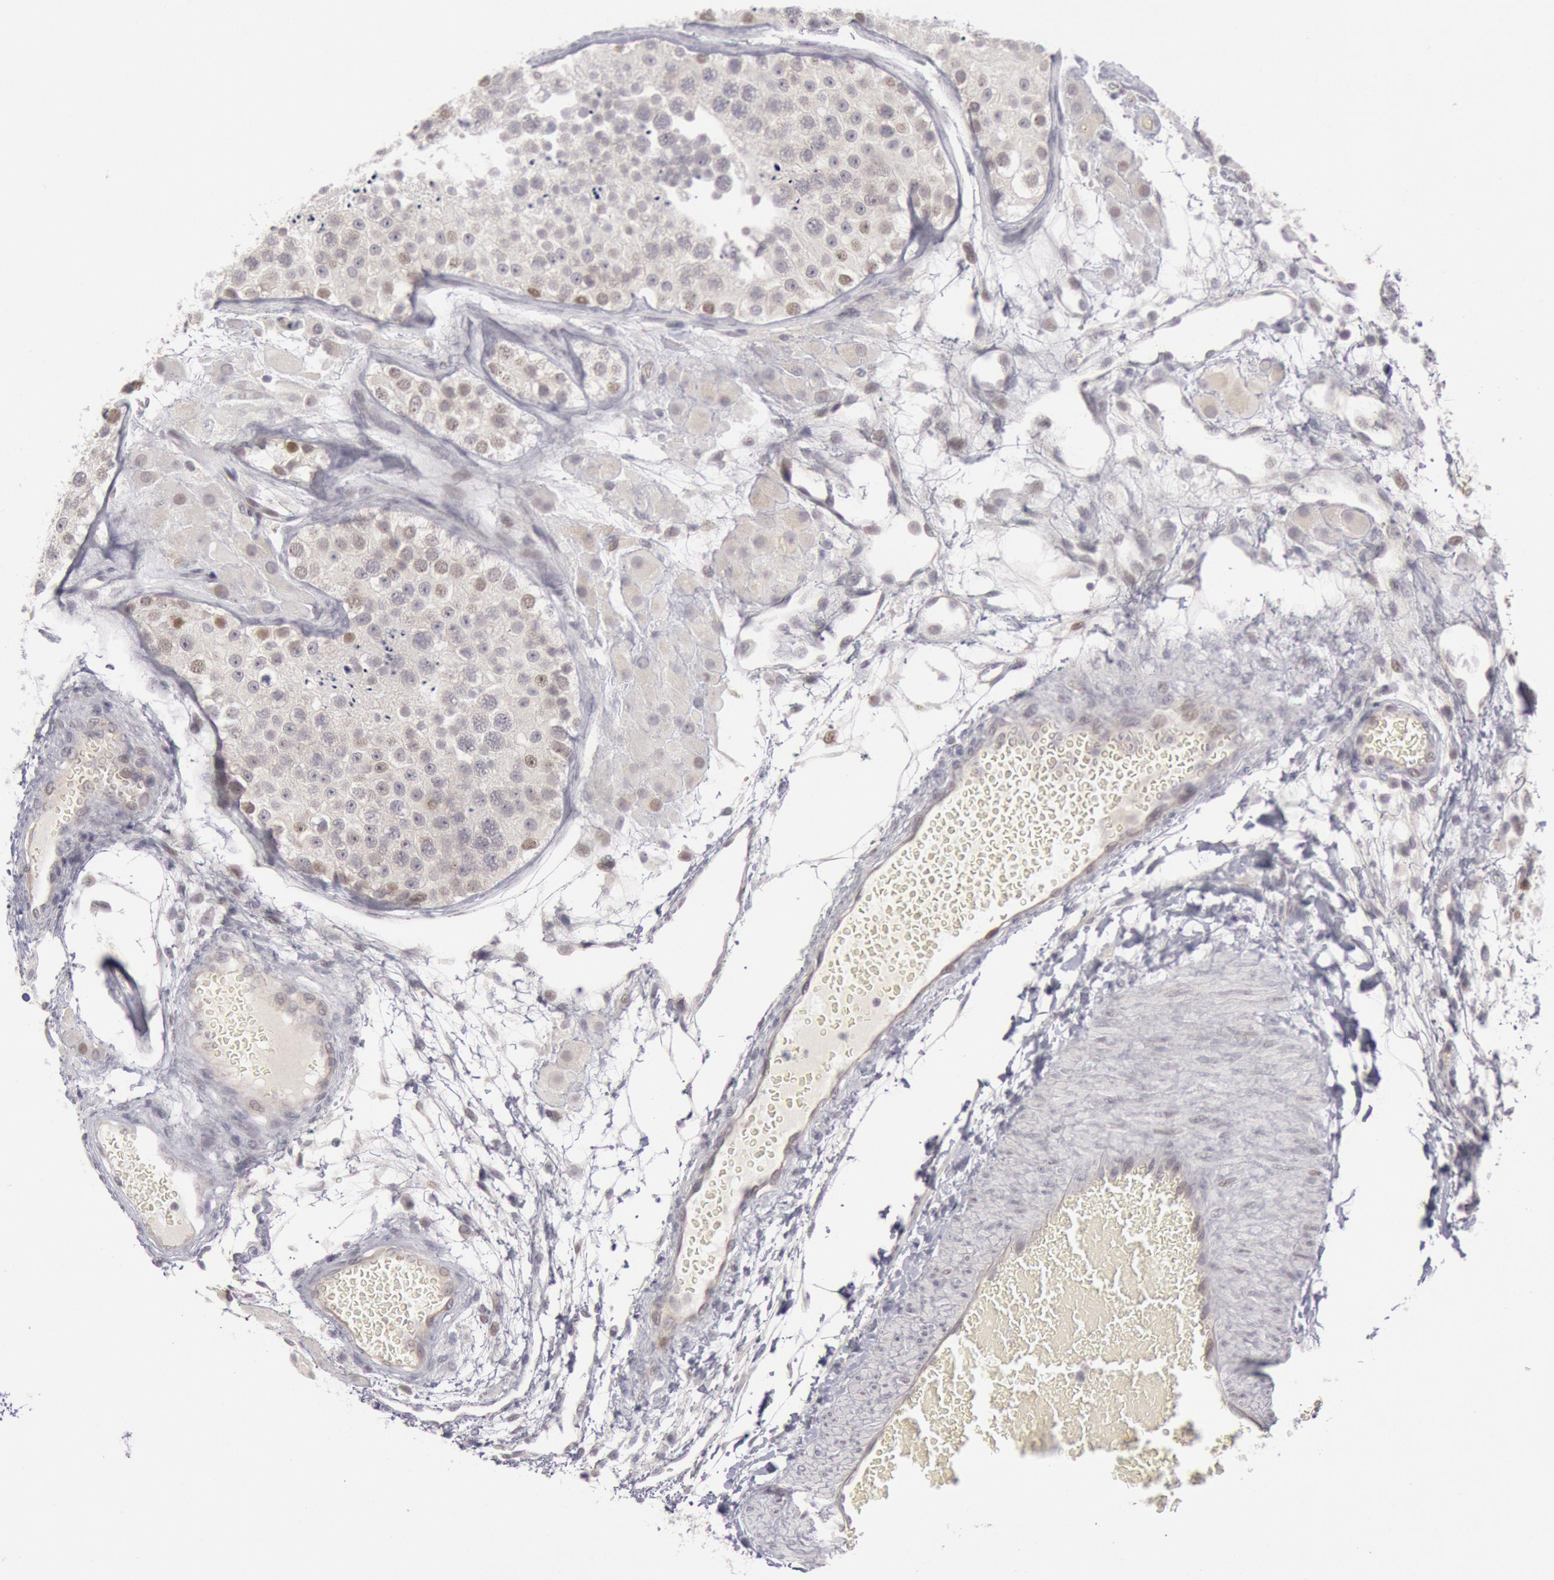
{"staining": {"intensity": "weak", "quantity": "<25%", "location": "cytoplasmic/membranous"}, "tissue": "testis", "cell_type": "Cells in seminiferous ducts", "image_type": "normal", "snomed": [{"axis": "morphology", "description": "Normal tissue, NOS"}, {"axis": "topography", "description": "Testis"}], "caption": "A high-resolution histopathology image shows immunohistochemistry (IHC) staining of unremarkable testis, which demonstrates no significant staining in cells in seminiferous ducts. The staining was performed using DAB (3,3'-diaminobenzidine) to visualize the protein expression in brown, while the nuclei were stained in blue with hematoxylin (Magnification: 20x).", "gene": "JOSD1", "patient": {"sex": "male", "age": 26}}